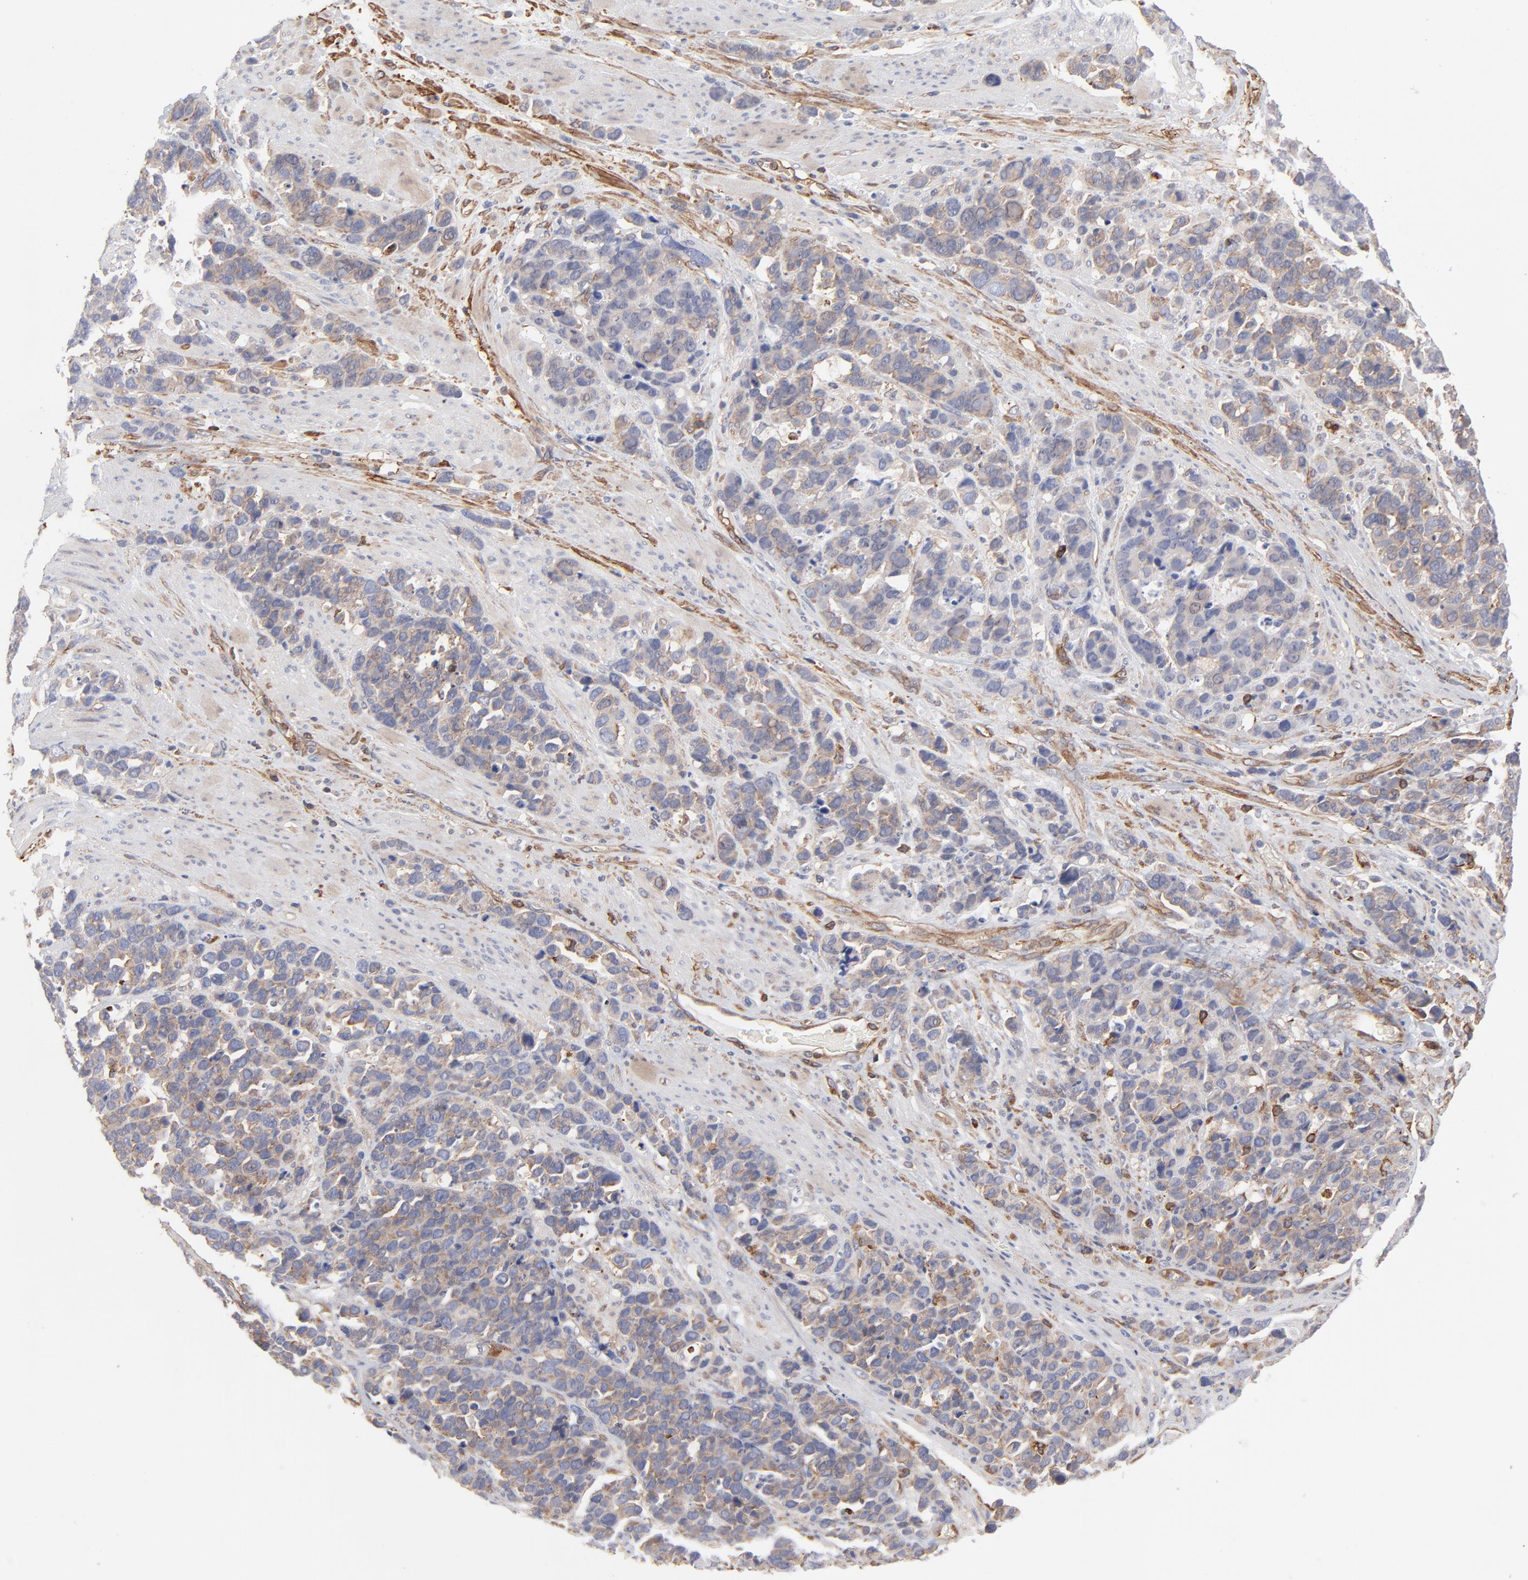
{"staining": {"intensity": "weak", "quantity": "25%-75%", "location": "cytoplasmic/membranous"}, "tissue": "stomach cancer", "cell_type": "Tumor cells", "image_type": "cancer", "snomed": [{"axis": "morphology", "description": "Adenocarcinoma, NOS"}, {"axis": "topography", "description": "Stomach, upper"}], "caption": "Protein expression analysis of human stomach cancer reveals weak cytoplasmic/membranous expression in approximately 25%-75% of tumor cells.", "gene": "PXN", "patient": {"sex": "male", "age": 71}}